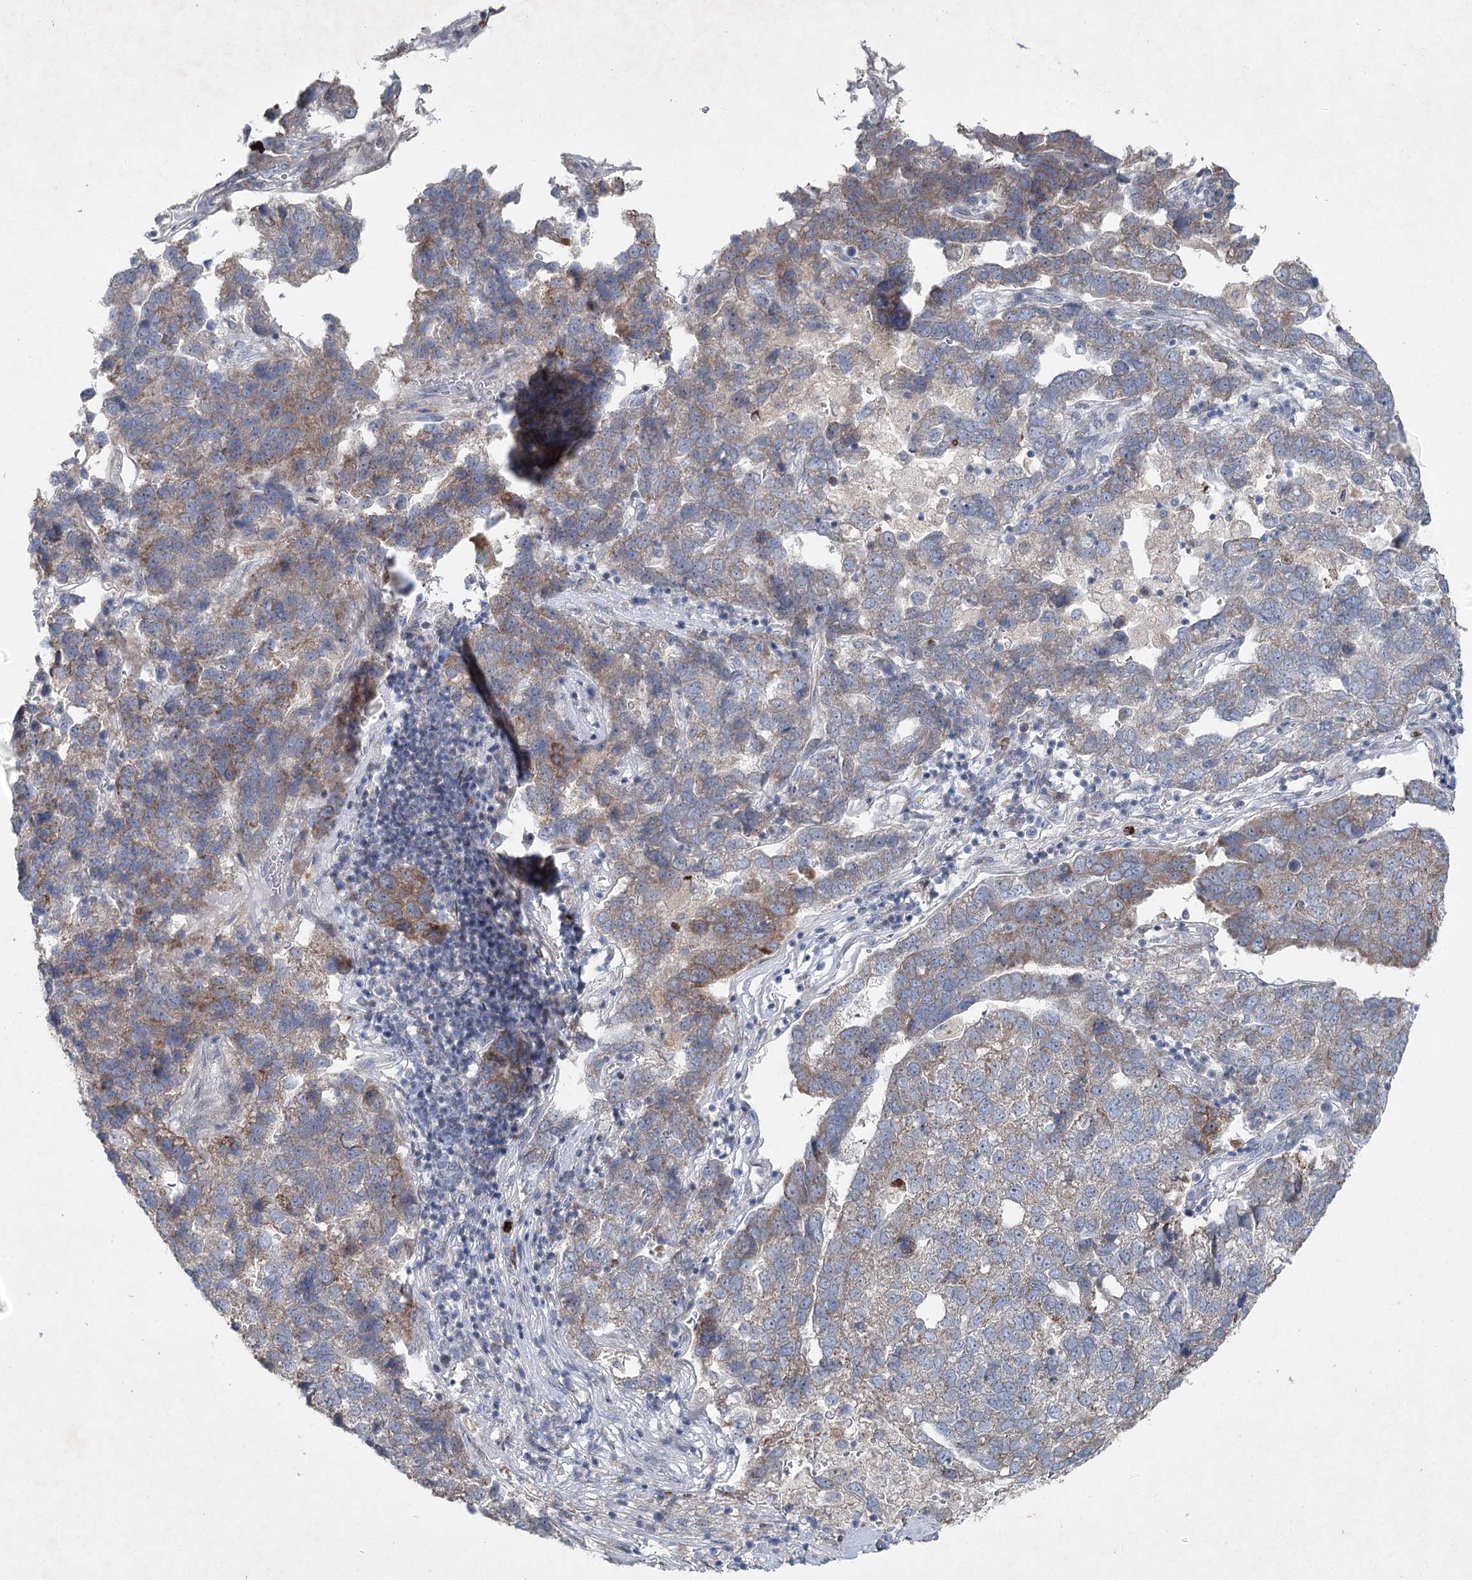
{"staining": {"intensity": "weak", "quantity": "25%-75%", "location": "cytoplasmic/membranous"}, "tissue": "pancreatic cancer", "cell_type": "Tumor cells", "image_type": "cancer", "snomed": [{"axis": "morphology", "description": "Adenocarcinoma, NOS"}, {"axis": "topography", "description": "Pancreas"}], "caption": "Protein expression analysis of human pancreatic adenocarcinoma reveals weak cytoplasmic/membranous expression in about 25%-75% of tumor cells. (brown staining indicates protein expression, while blue staining denotes nuclei).", "gene": "PLA2G12A", "patient": {"sex": "female", "age": 61}}